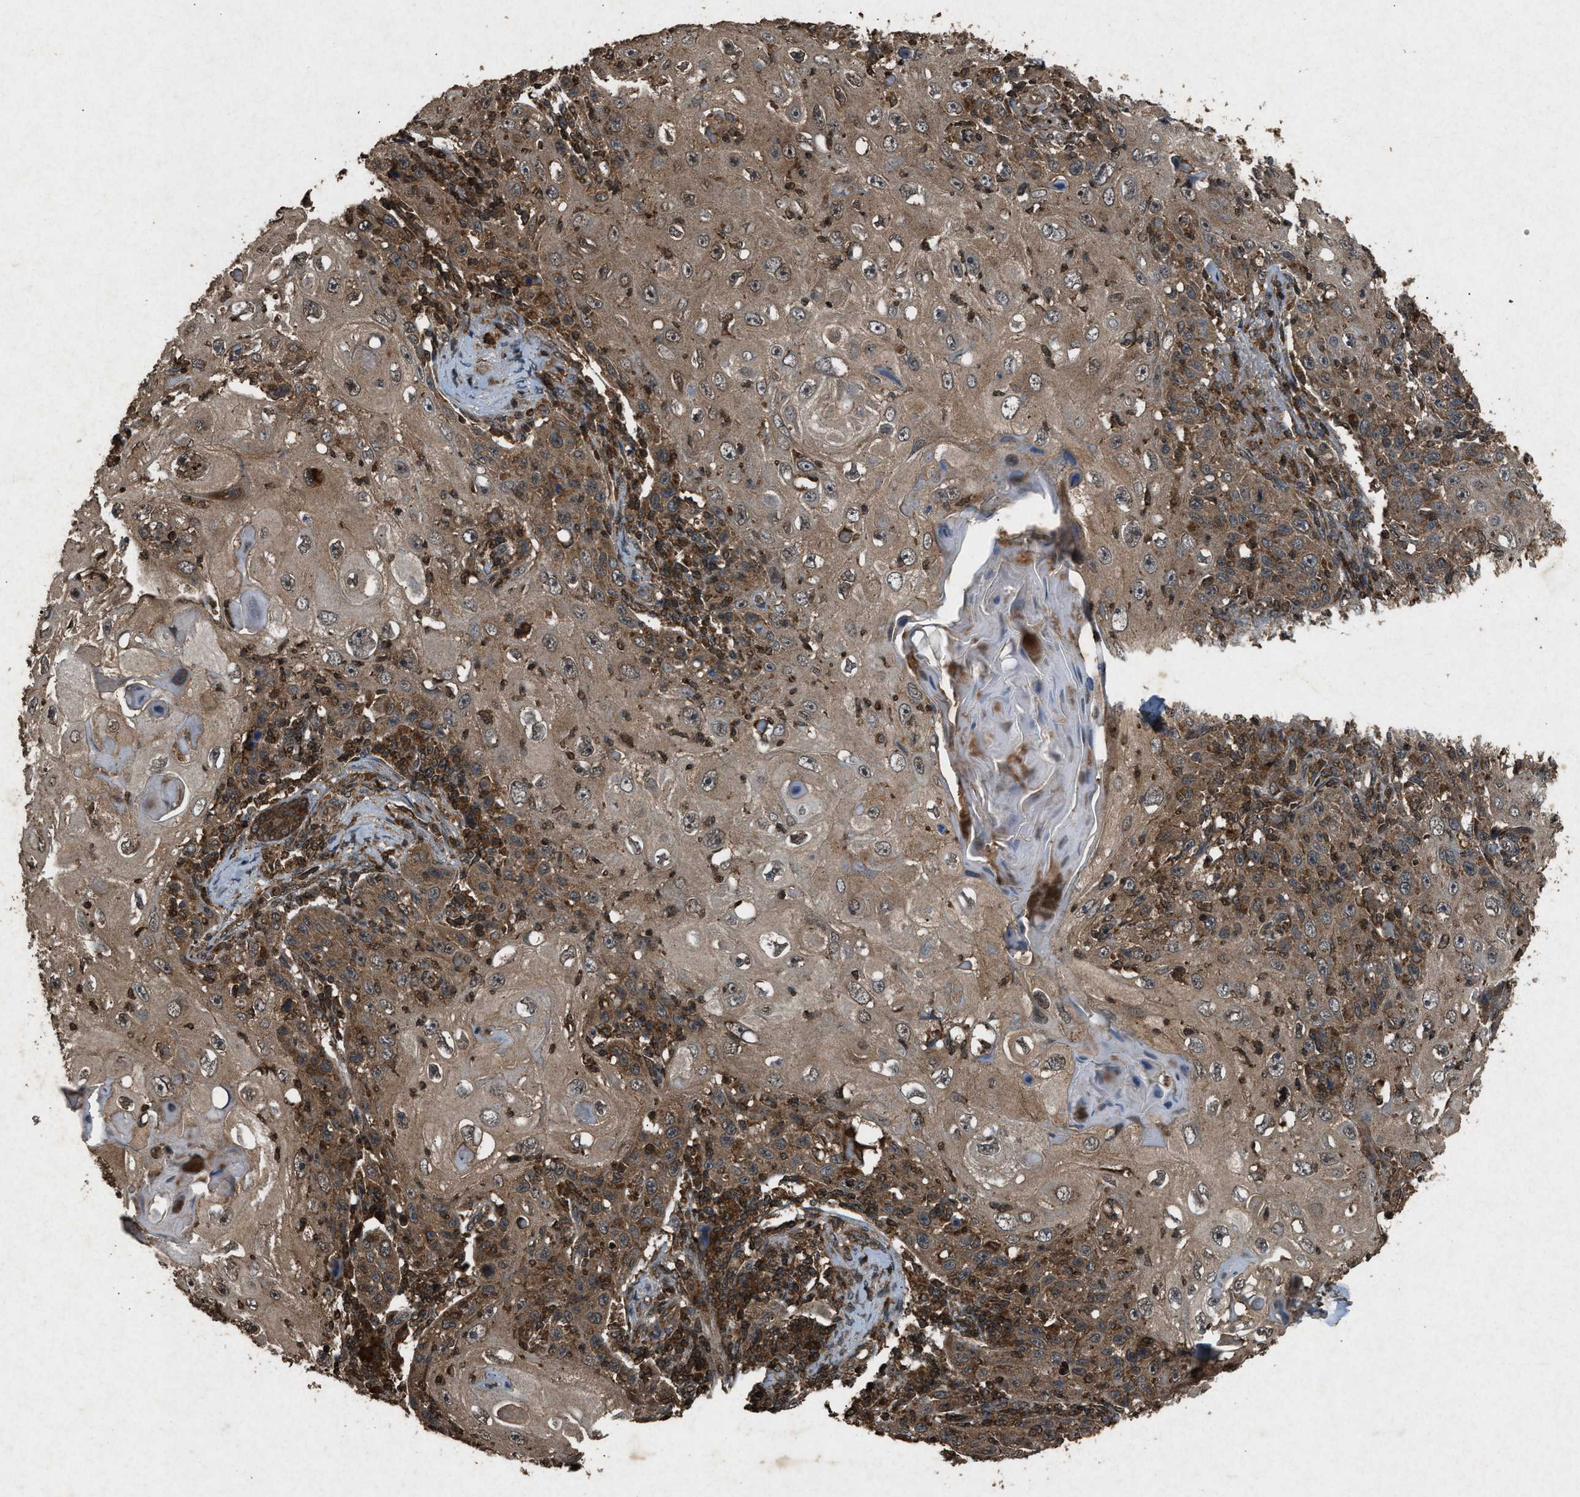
{"staining": {"intensity": "moderate", "quantity": ">75%", "location": "cytoplasmic/membranous"}, "tissue": "skin cancer", "cell_type": "Tumor cells", "image_type": "cancer", "snomed": [{"axis": "morphology", "description": "Squamous cell carcinoma, NOS"}, {"axis": "topography", "description": "Skin"}], "caption": "Protein positivity by immunohistochemistry displays moderate cytoplasmic/membranous expression in approximately >75% of tumor cells in skin cancer.", "gene": "OAS1", "patient": {"sex": "female", "age": 88}}